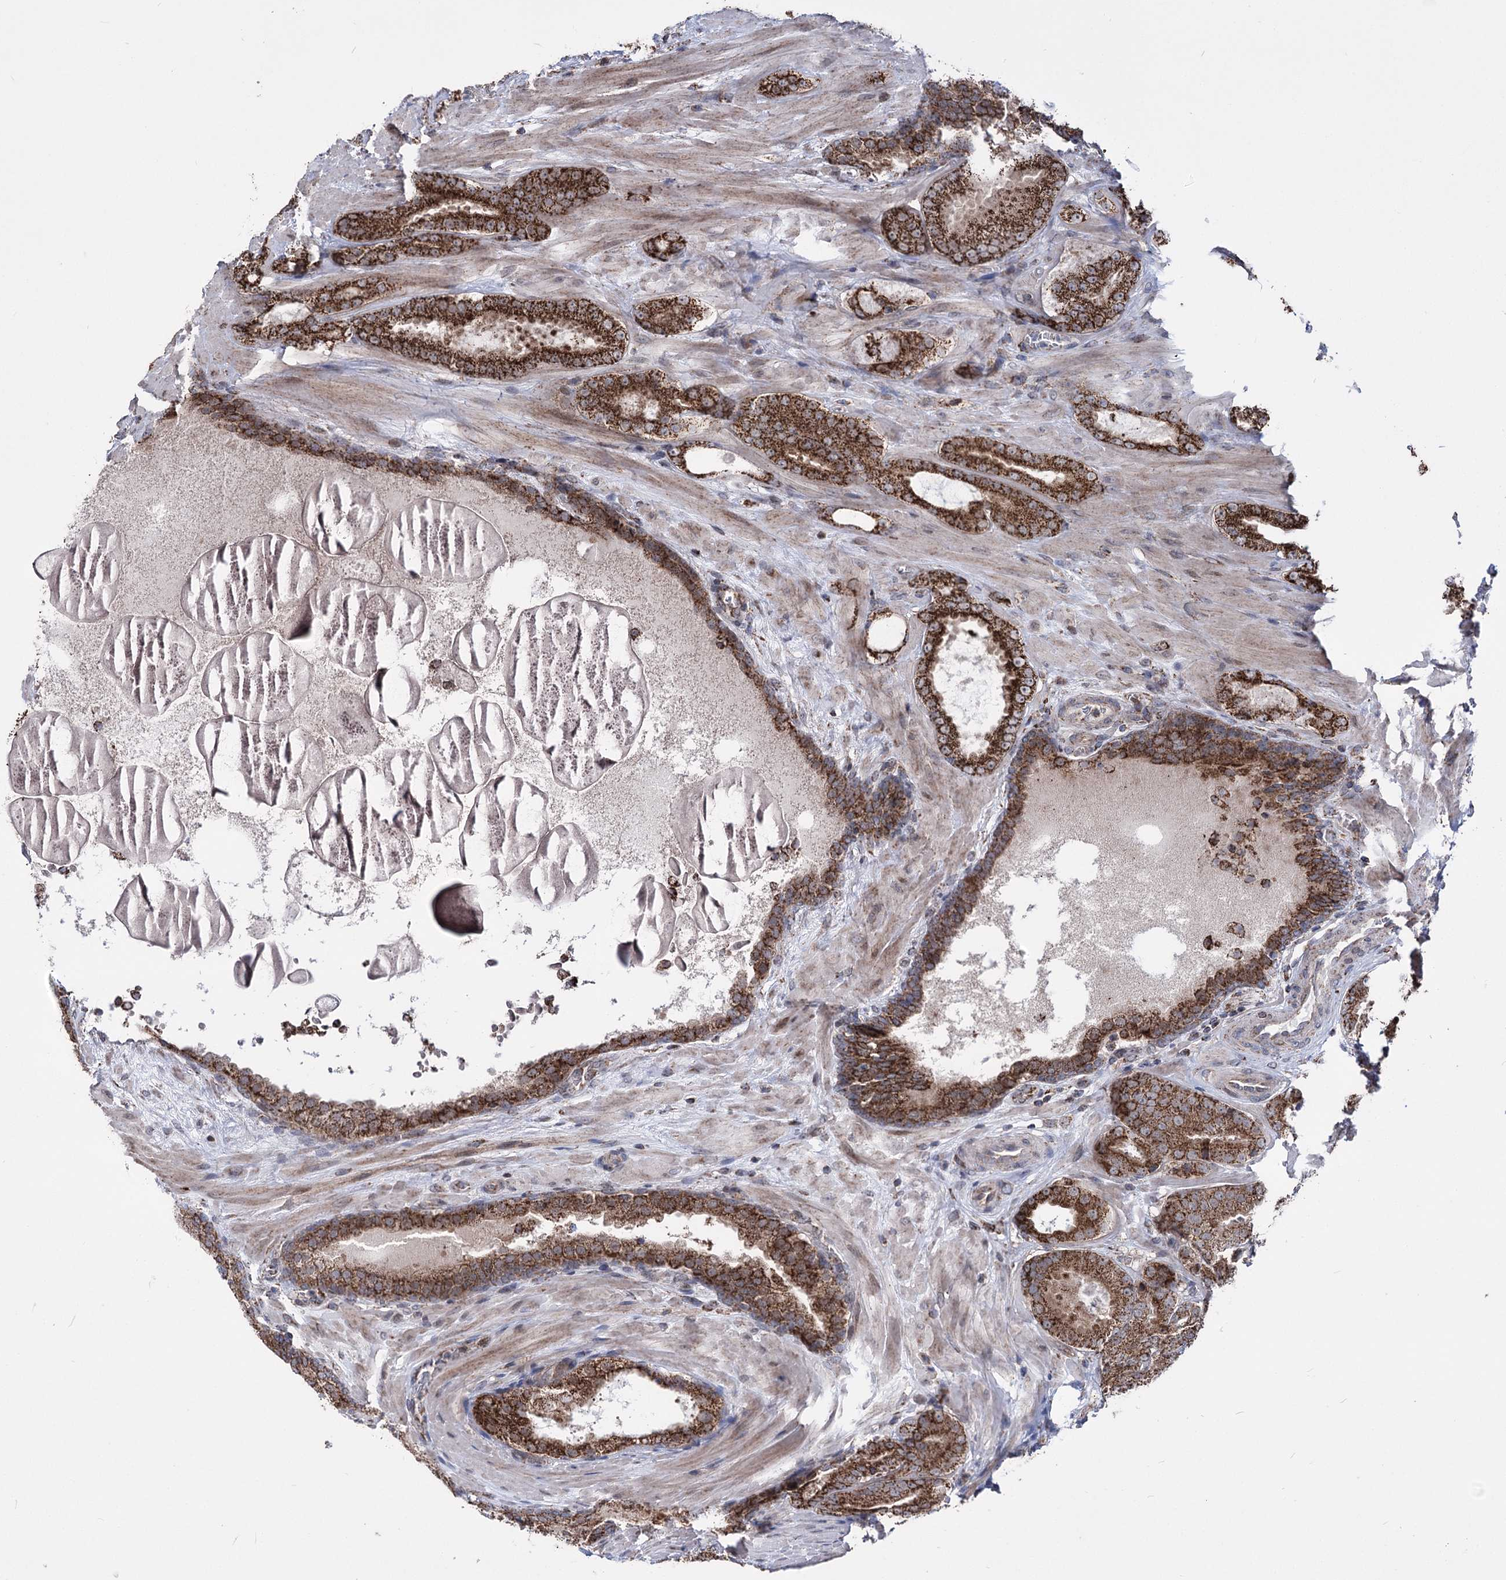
{"staining": {"intensity": "strong", "quantity": ">75%", "location": "cytoplasmic/membranous"}, "tissue": "prostate cancer", "cell_type": "Tumor cells", "image_type": "cancer", "snomed": [{"axis": "morphology", "description": "Adenocarcinoma, High grade"}, {"axis": "topography", "description": "Prostate"}], "caption": "Protein expression analysis of prostate adenocarcinoma (high-grade) demonstrates strong cytoplasmic/membranous expression in approximately >75% of tumor cells. The protein of interest is shown in brown color, while the nuclei are stained blue.", "gene": "CREB3L4", "patient": {"sex": "male", "age": 60}}